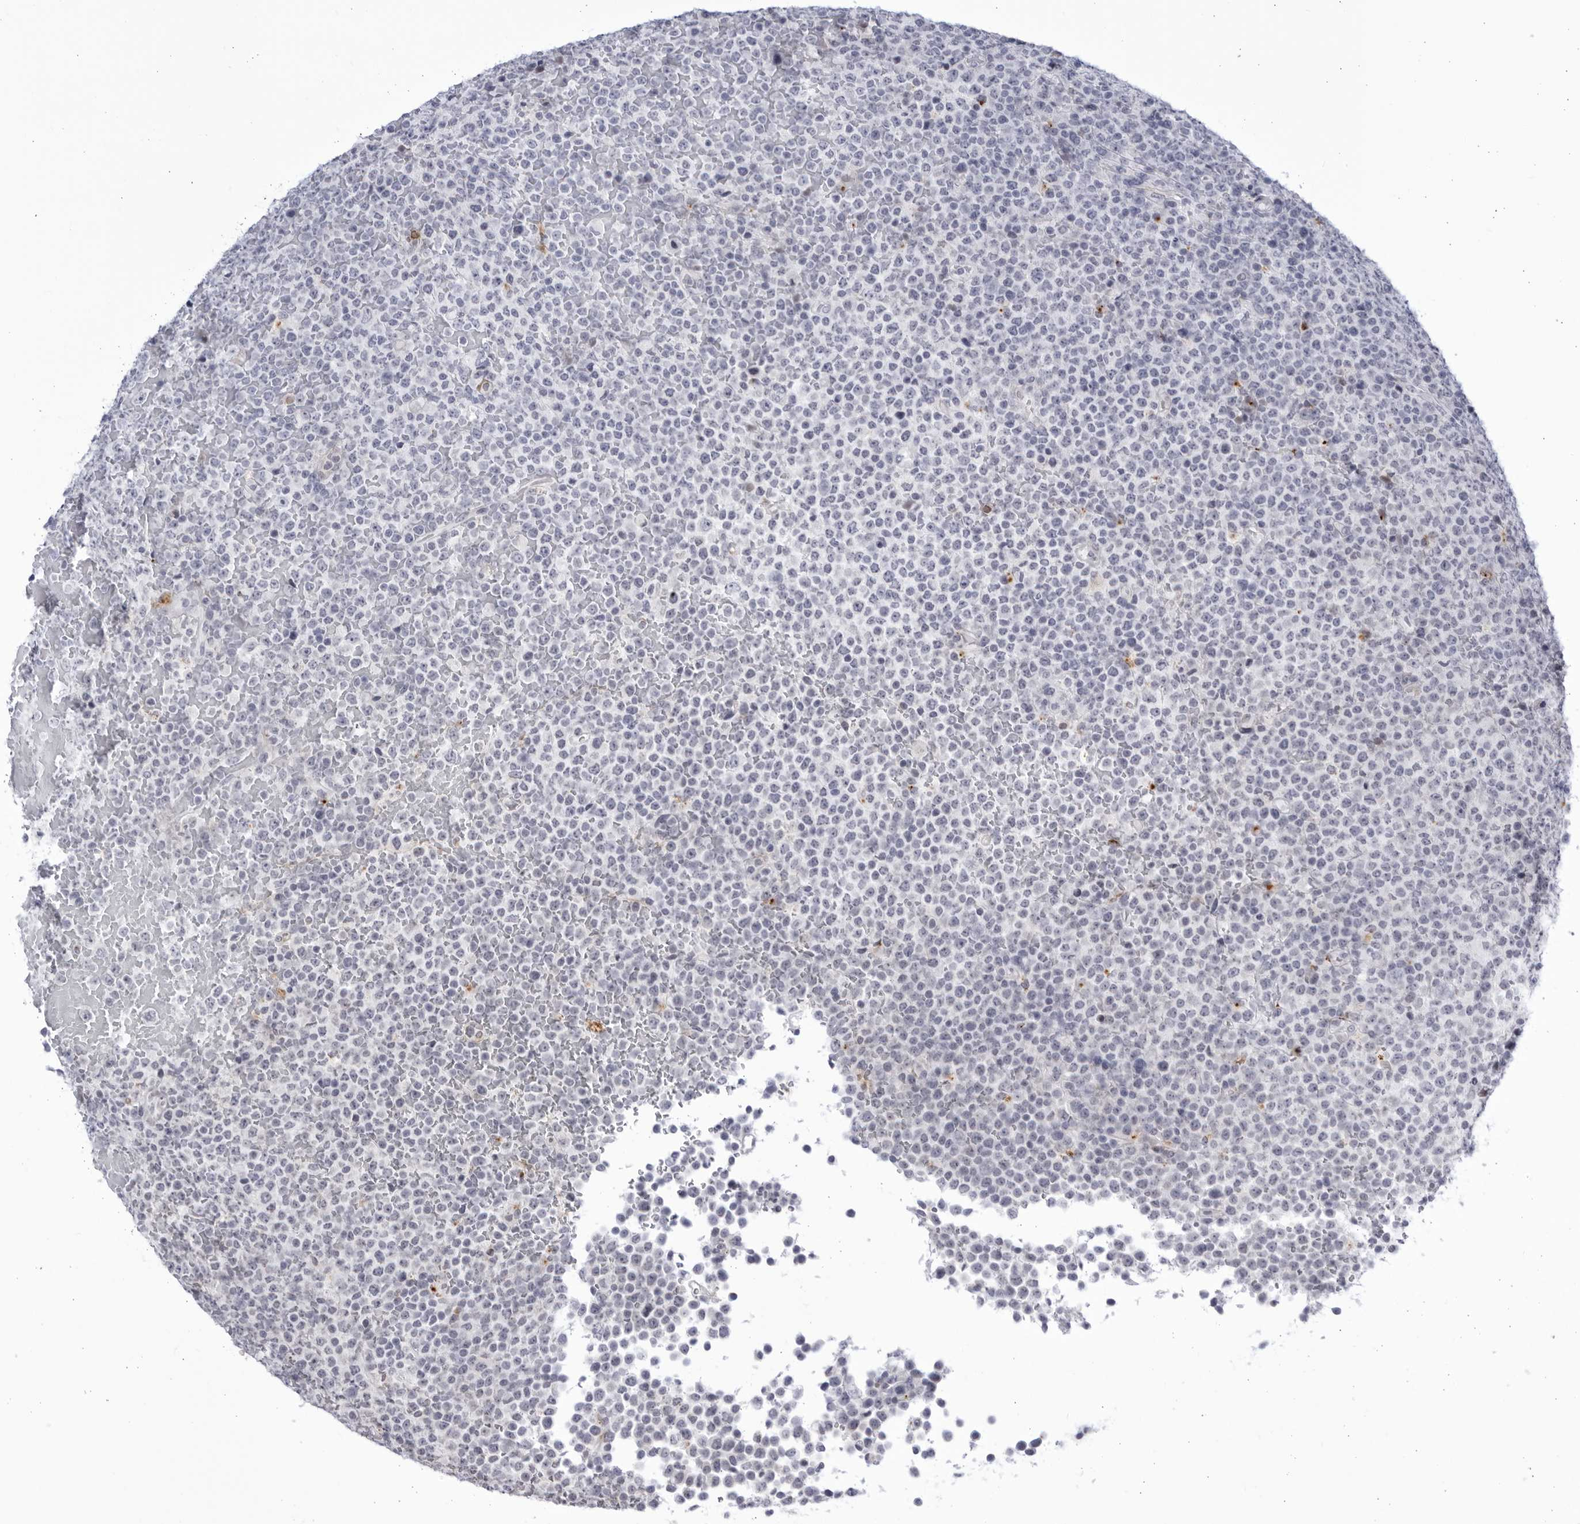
{"staining": {"intensity": "negative", "quantity": "none", "location": "none"}, "tissue": "lymphoma", "cell_type": "Tumor cells", "image_type": "cancer", "snomed": [{"axis": "morphology", "description": "Malignant lymphoma, non-Hodgkin's type, High grade"}, {"axis": "topography", "description": "Lymph node"}], "caption": "Immunohistochemical staining of lymphoma displays no significant expression in tumor cells.", "gene": "CCDC181", "patient": {"sex": "male", "age": 13}}